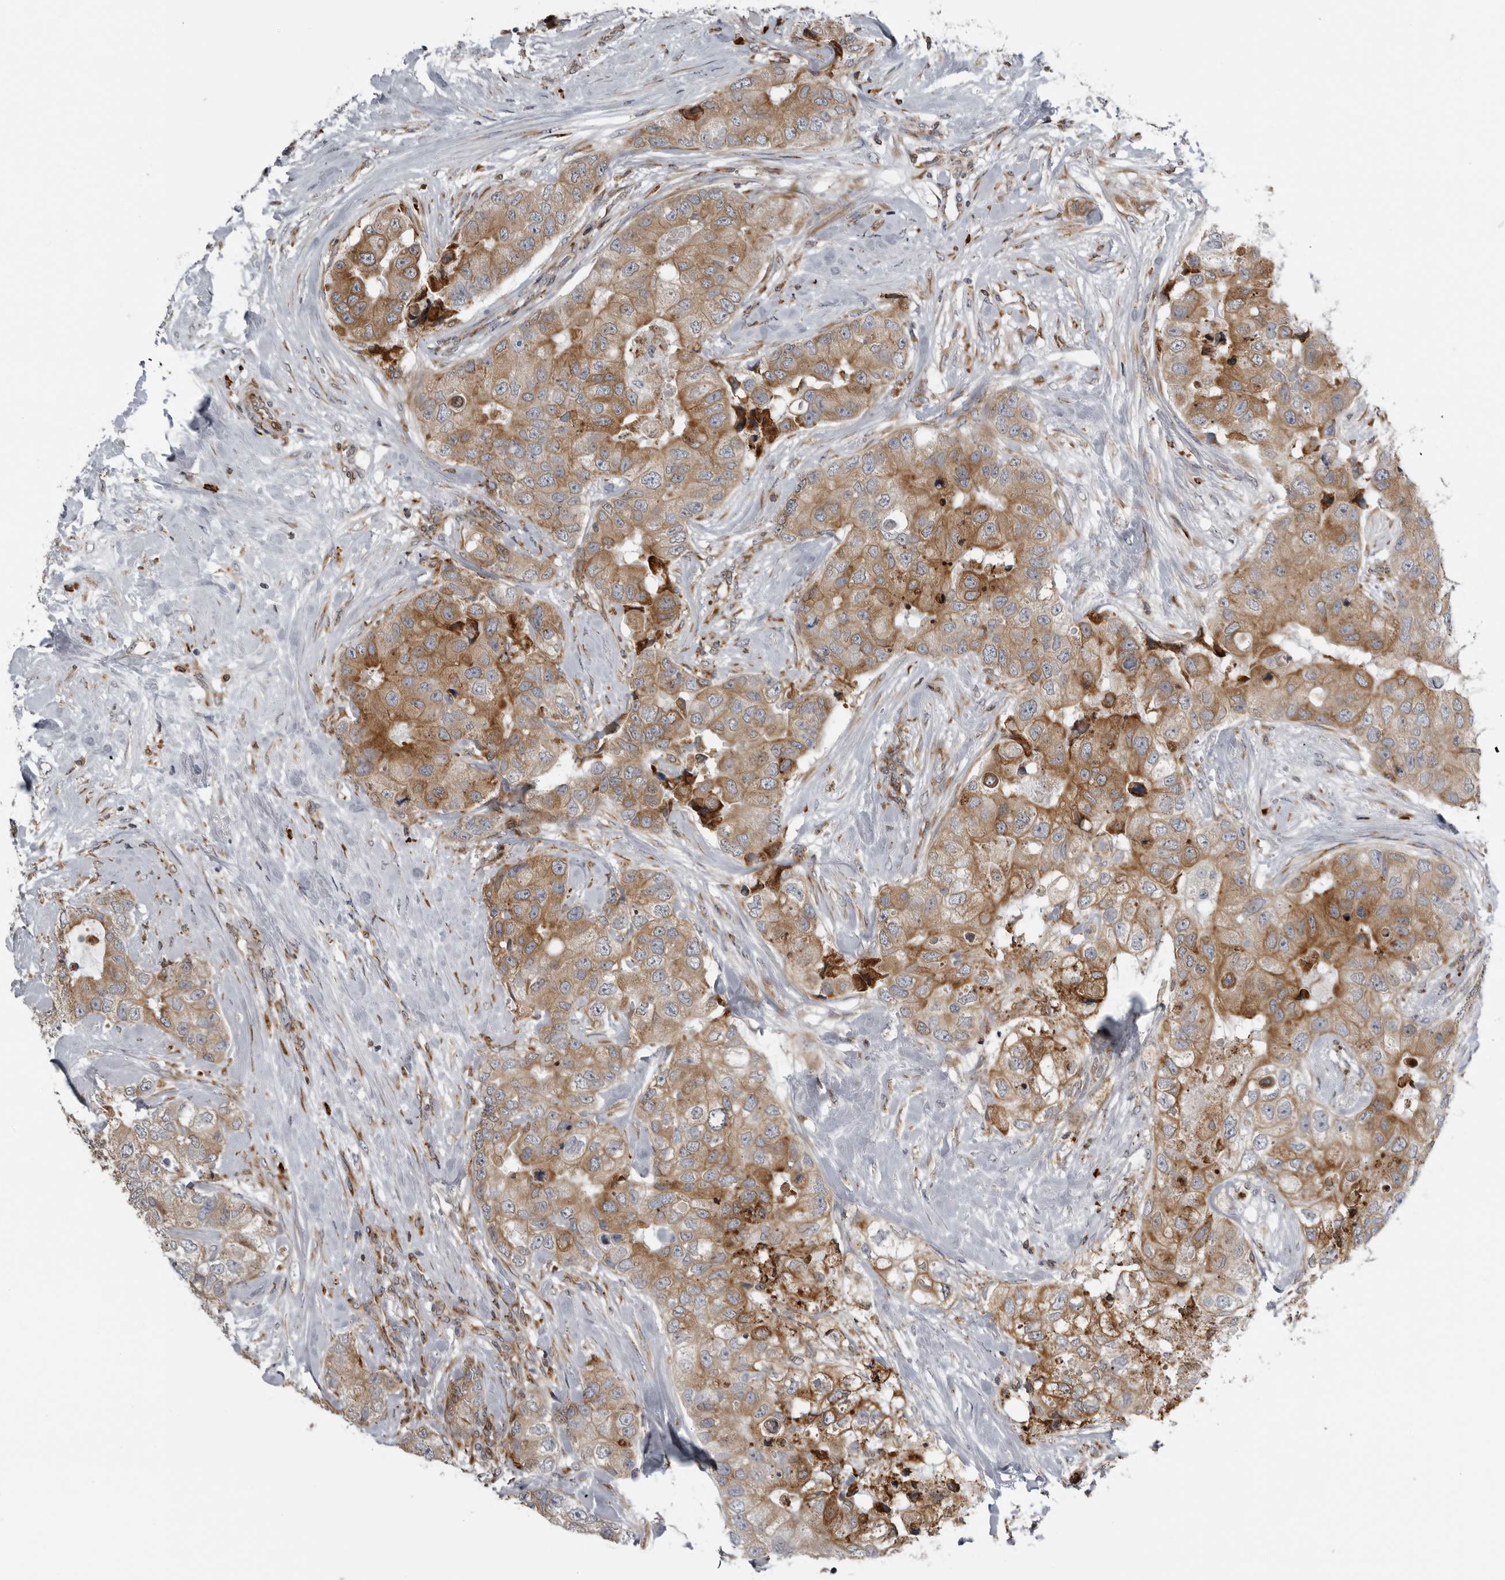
{"staining": {"intensity": "strong", "quantity": "25%-75%", "location": "cytoplasmic/membranous"}, "tissue": "breast cancer", "cell_type": "Tumor cells", "image_type": "cancer", "snomed": [{"axis": "morphology", "description": "Duct carcinoma"}, {"axis": "topography", "description": "Breast"}], "caption": "Immunohistochemical staining of invasive ductal carcinoma (breast) demonstrates strong cytoplasmic/membranous protein expression in approximately 25%-75% of tumor cells. The protein is stained brown, and the nuclei are stained in blue (DAB IHC with brightfield microscopy, high magnification).", "gene": "ALPK2", "patient": {"sex": "female", "age": 62}}